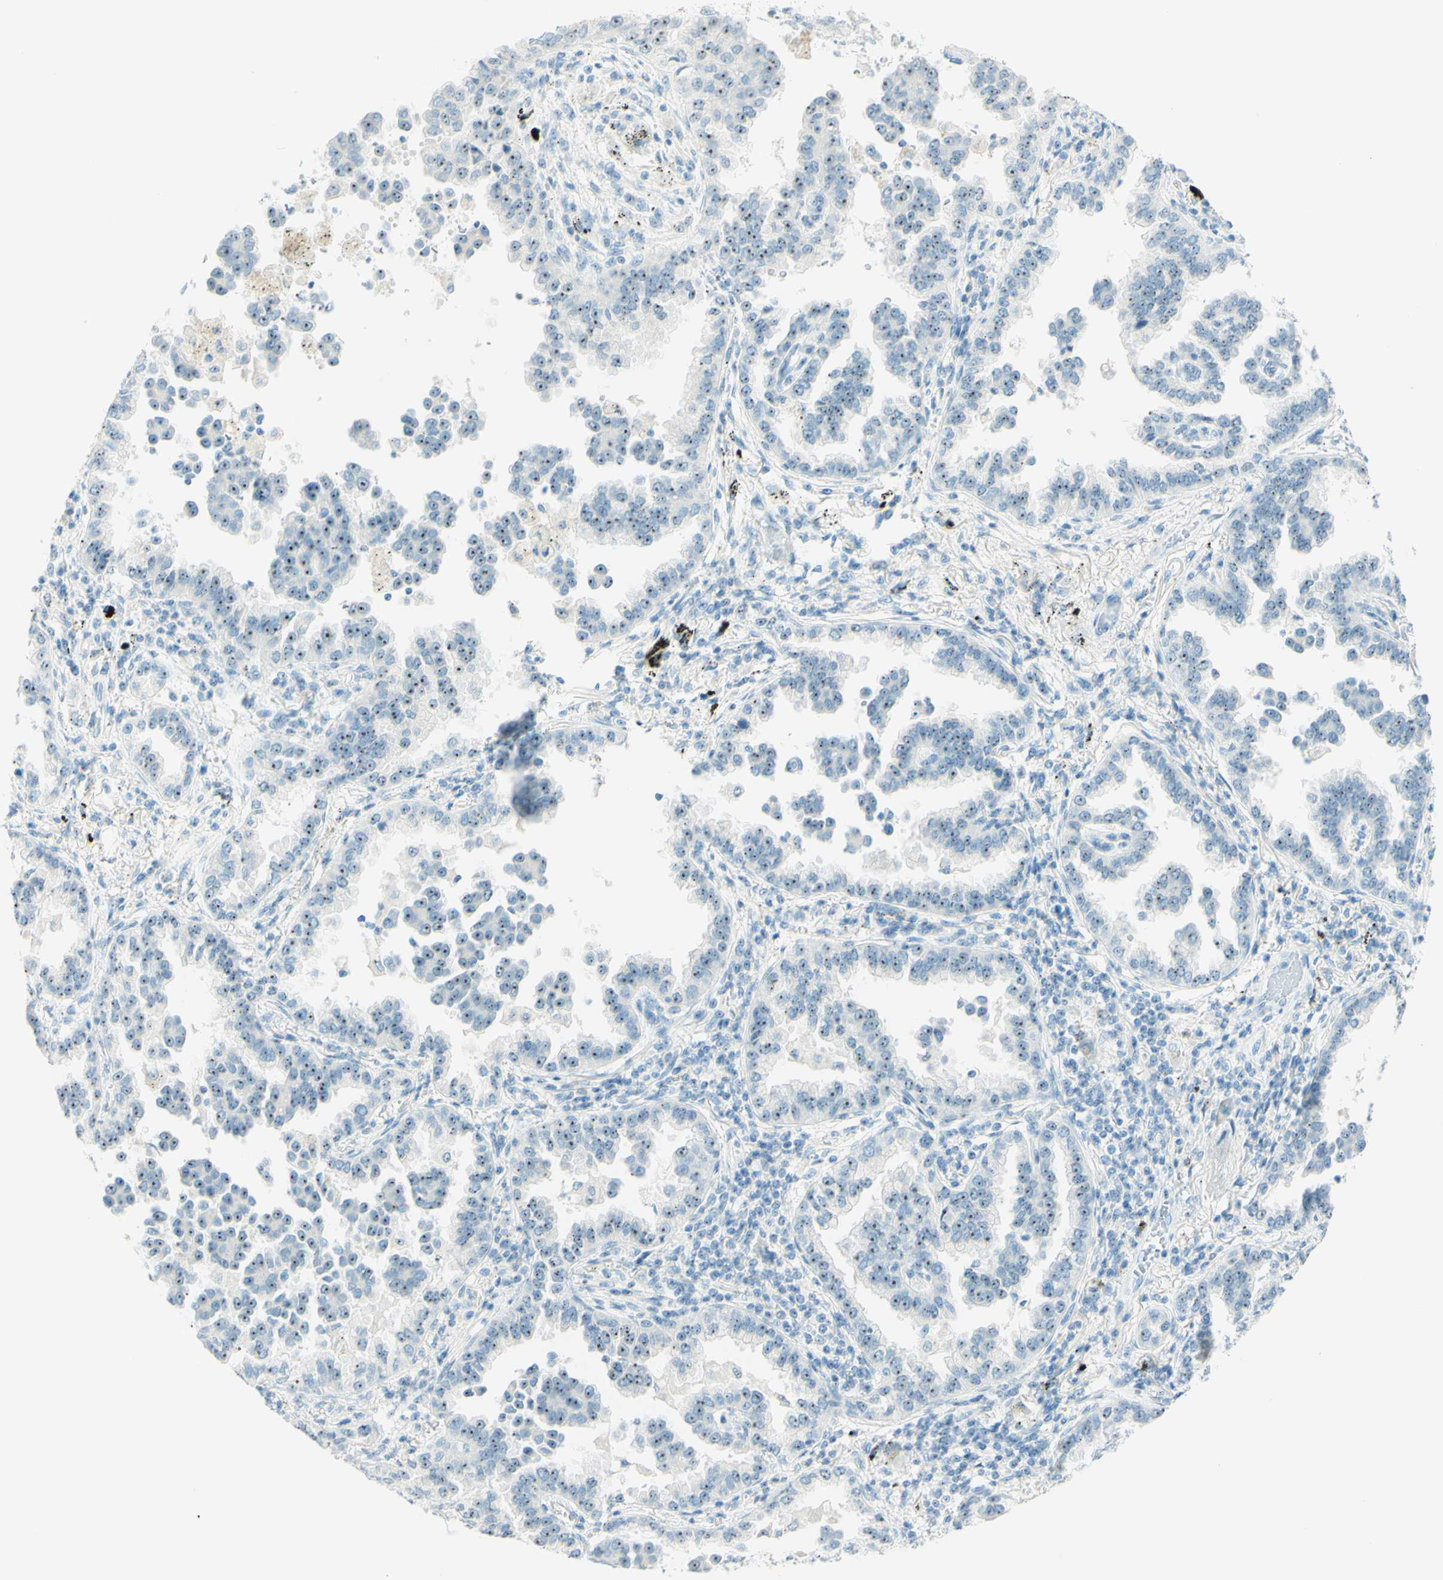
{"staining": {"intensity": "weak", "quantity": ">75%", "location": "nuclear"}, "tissue": "lung cancer", "cell_type": "Tumor cells", "image_type": "cancer", "snomed": [{"axis": "morphology", "description": "Normal tissue, NOS"}, {"axis": "morphology", "description": "Adenocarcinoma, NOS"}, {"axis": "topography", "description": "Lung"}], "caption": "IHC of lung cancer (adenocarcinoma) reveals low levels of weak nuclear expression in about >75% of tumor cells.", "gene": "FMR1NB", "patient": {"sex": "male", "age": 59}}